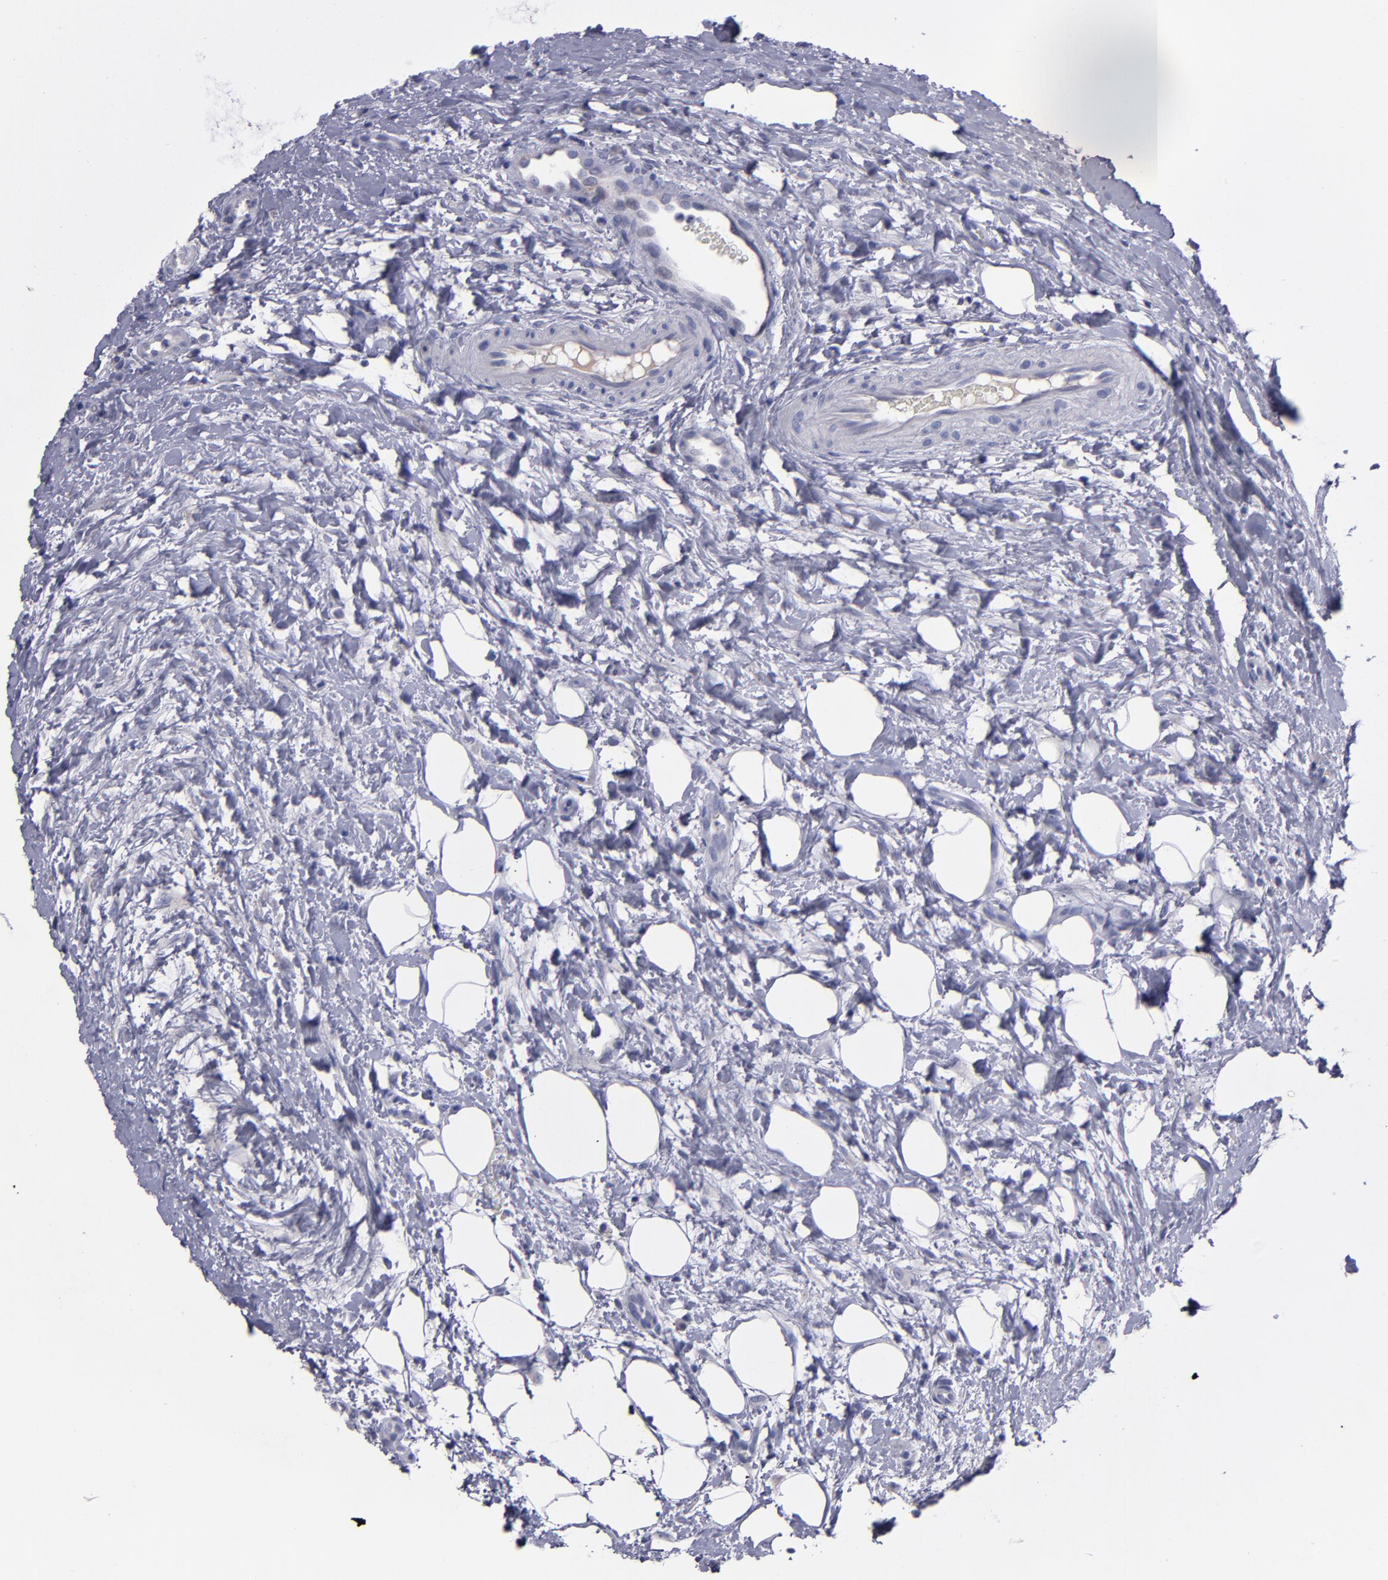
{"staining": {"intensity": "negative", "quantity": "none", "location": "none"}, "tissue": "lymphoma", "cell_type": "Tumor cells", "image_type": "cancer", "snomed": [{"axis": "morphology", "description": "Malignant lymphoma, non-Hodgkin's type, Low grade"}, {"axis": "topography", "description": "Lymph node"}], "caption": "Immunohistochemical staining of human malignant lymphoma, non-Hodgkin's type (low-grade) exhibits no significant positivity in tumor cells.", "gene": "CDH3", "patient": {"sex": "female", "age": 76}}